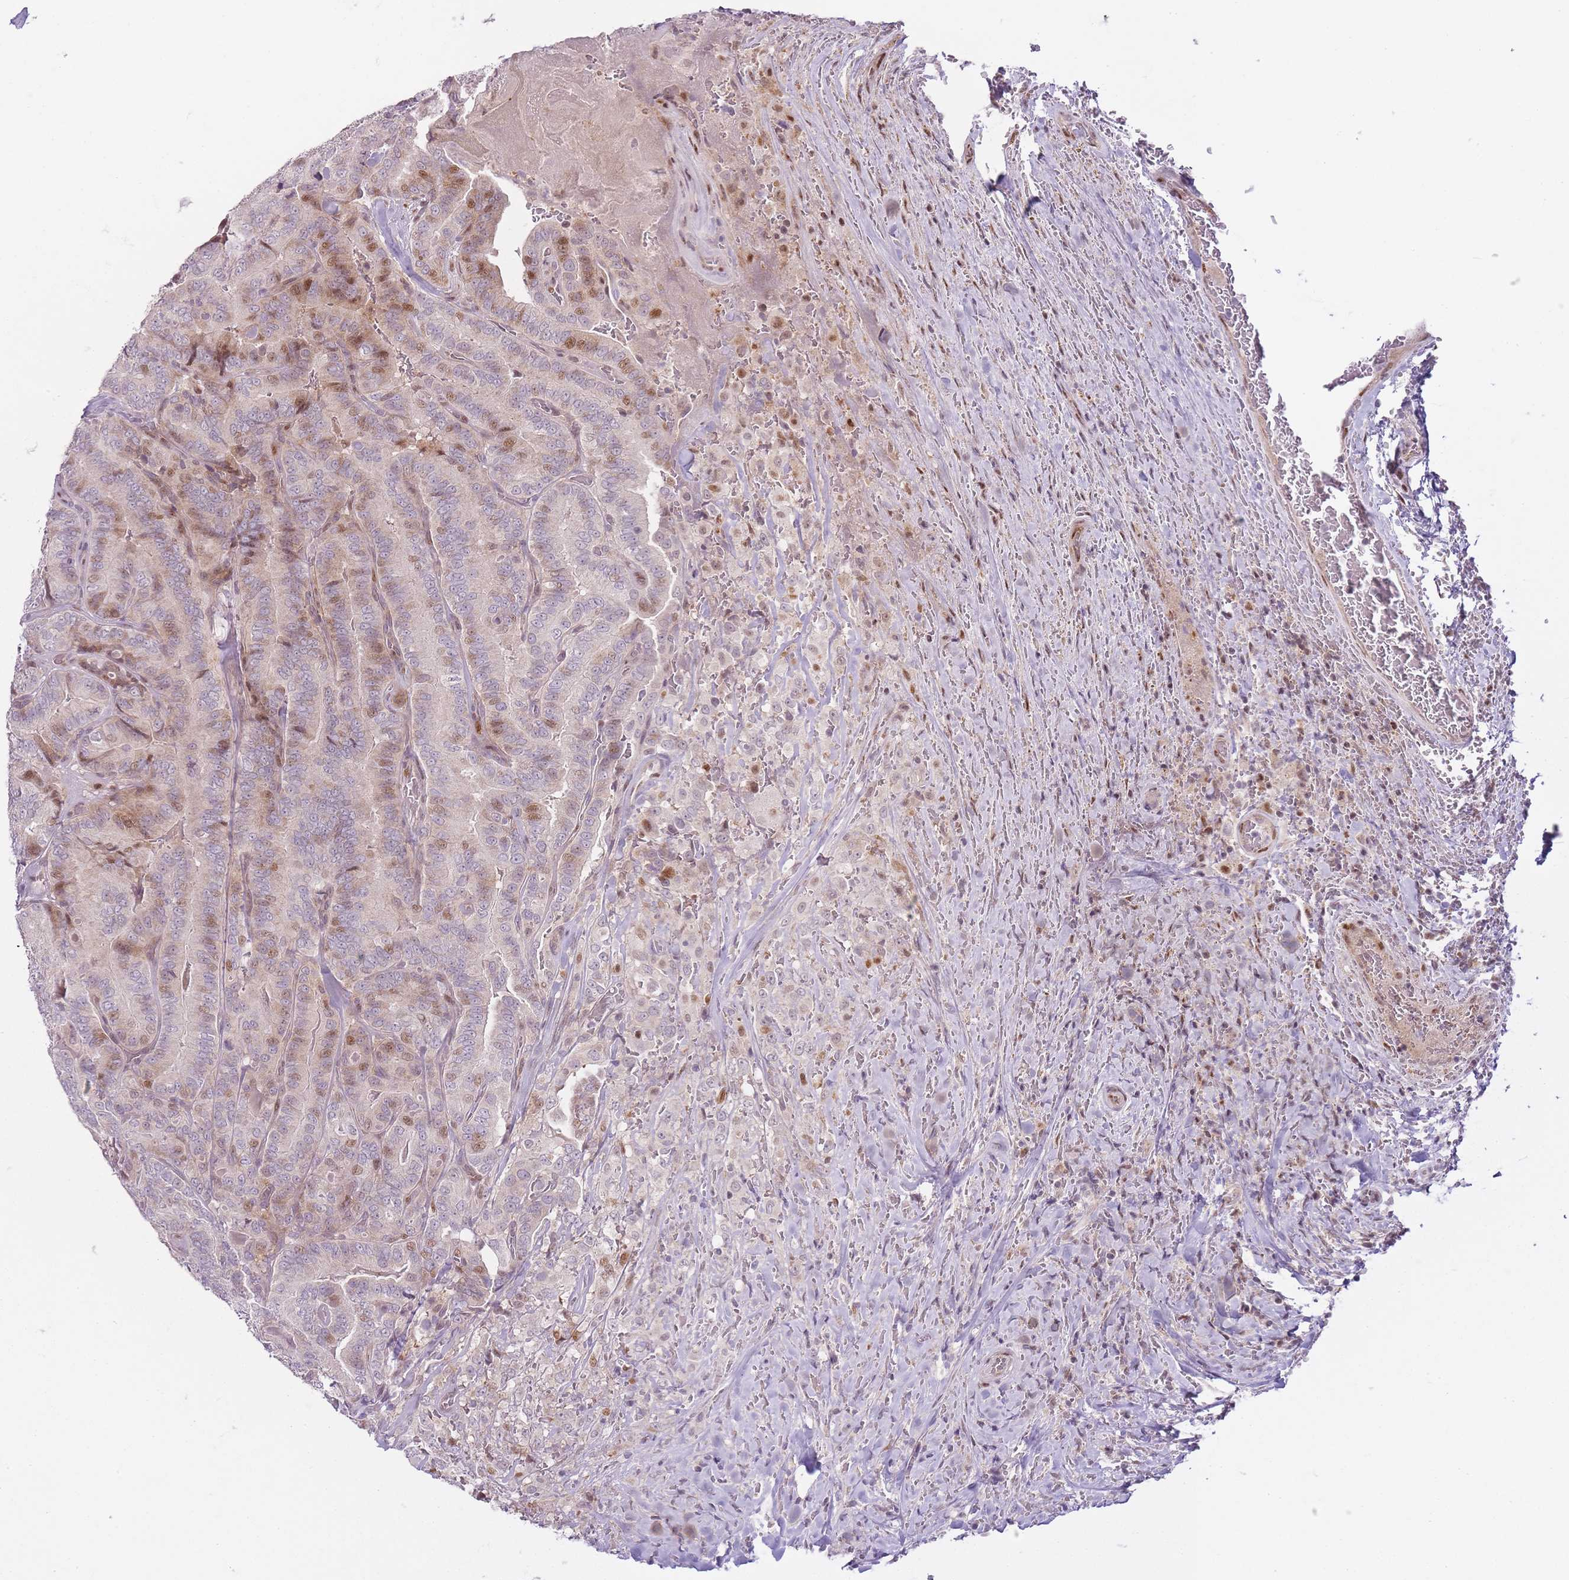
{"staining": {"intensity": "moderate", "quantity": "25%-75%", "location": "cytoplasmic/membranous,nuclear"}, "tissue": "thyroid cancer", "cell_type": "Tumor cells", "image_type": "cancer", "snomed": [{"axis": "morphology", "description": "Papillary adenocarcinoma, NOS"}, {"axis": "topography", "description": "Thyroid gland"}], "caption": "A micrograph of thyroid cancer (papillary adenocarcinoma) stained for a protein demonstrates moderate cytoplasmic/membranous and nuclear brown staining in tumor cells.", "gene": "OGG1", "patient": {"sex": "male", "age": 61}}